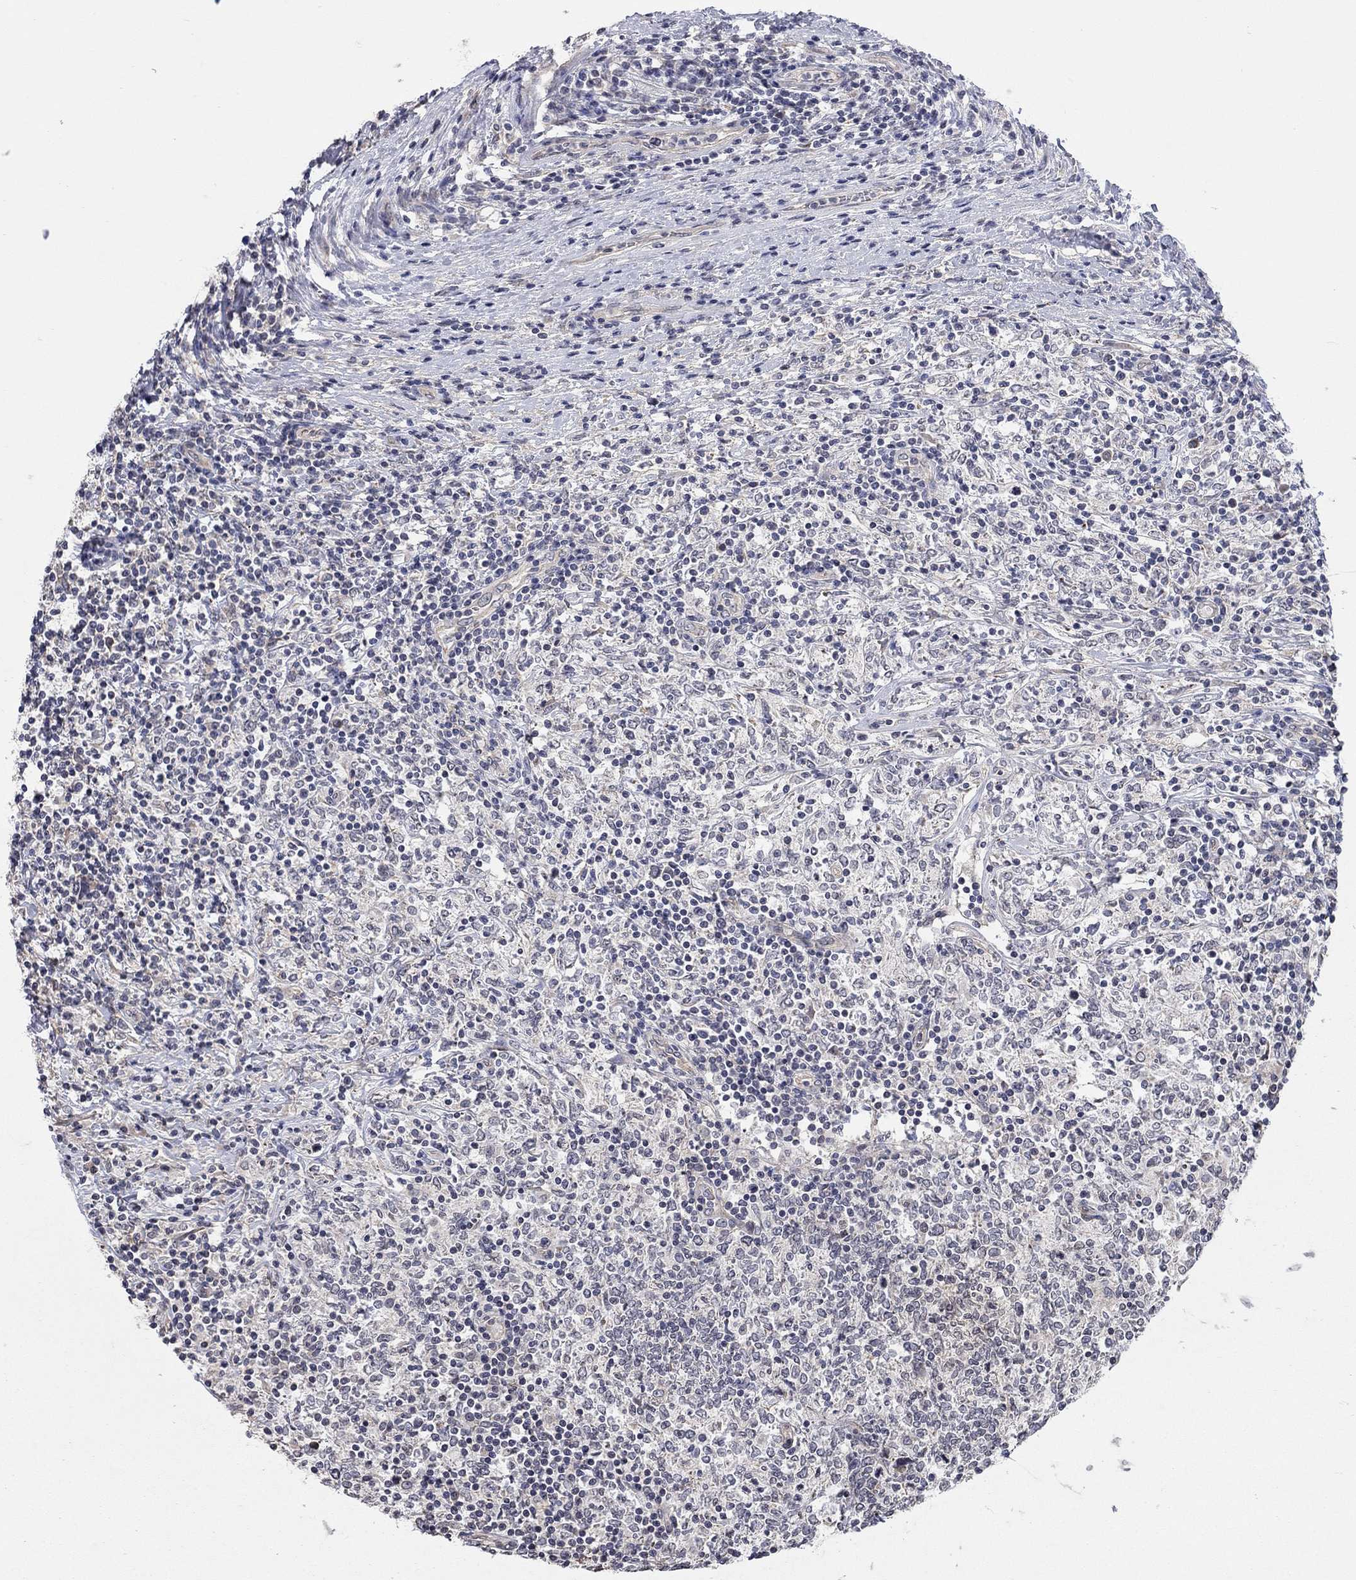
{"staining": {"intensity": "negative", "quantity": "none", "location": "none"}, "tissue": "lymphoma", "cell_type": "Tumor cells", "image_type": "cancer", "snomed": [{"axis": "morphology", "description": "Malignant lymphoma, non-Hodgkin's type, High grade"}, {"axis": "topography", "description": "Lymph node"}], "caption": "Immunohistochemistry of lymphoma exhibits no staining in tumor cells. (DAB immunohistochemistry visualized using brightfield microscopy, high magnification).", "gene": "WASF3", "patient": {"sex": "female", "age": 84}}